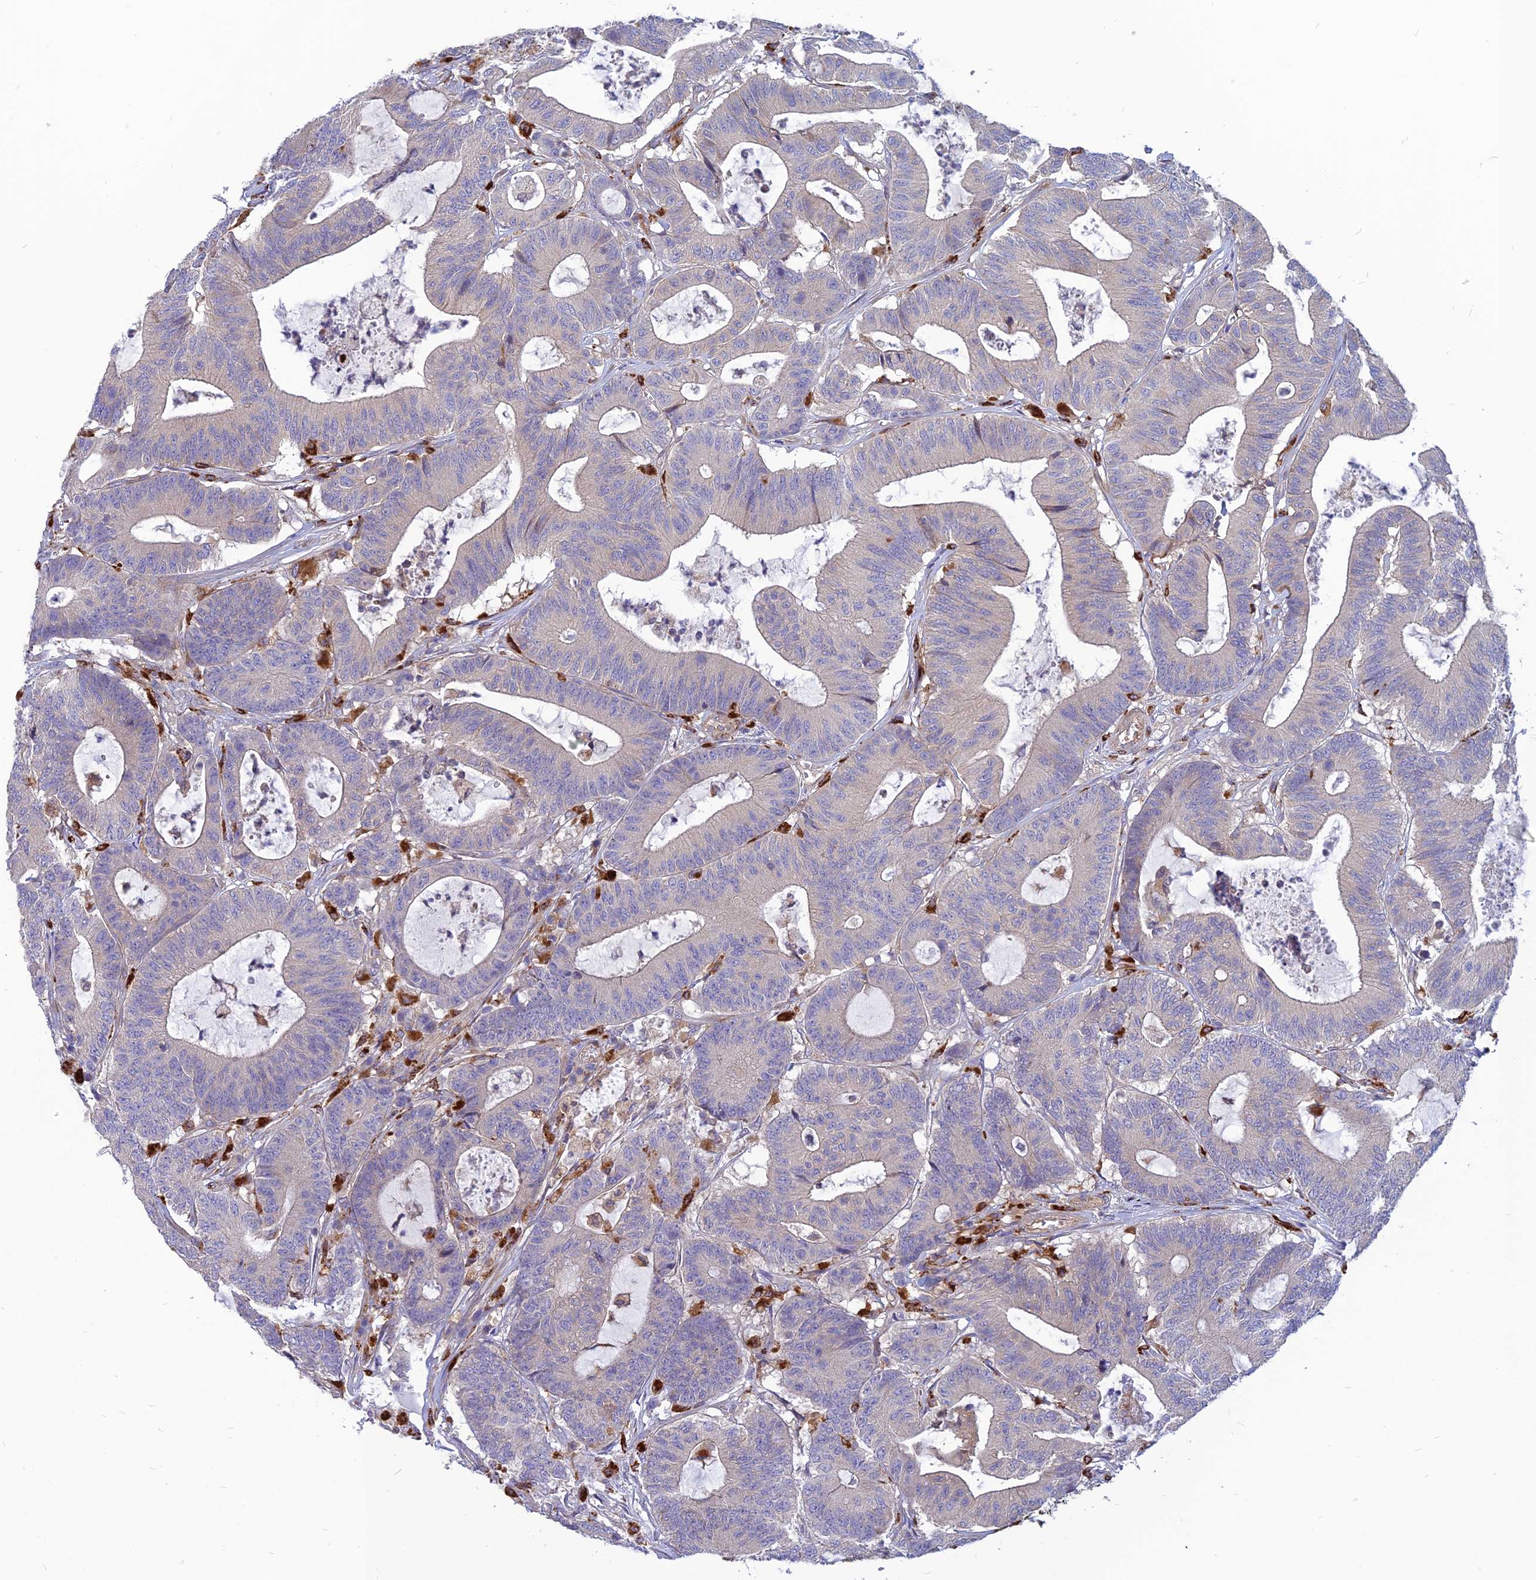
{"staining": {"intensity": "negative", "quantity": "none", "location": "none"}, "tissue": "colorectal cancer", "cell_type": "Tumor cells", "image_type": "cancer", "snomed": [{"axis": "morphology", "description": "Adenocarcinoma, NOS"}, {"axis": "topography", "description": "Colon"}], "caption": "The micrograph reveals no significant expression in tumor cells of colorectal cancer (adenocarcinoma). Brightfield microscopy of IHC stained with DAB (brown) and hematoxylin (blue), captured at high magnification.", "gene": "PHKA2", "patient": {"sex": "female", "age": 84}}